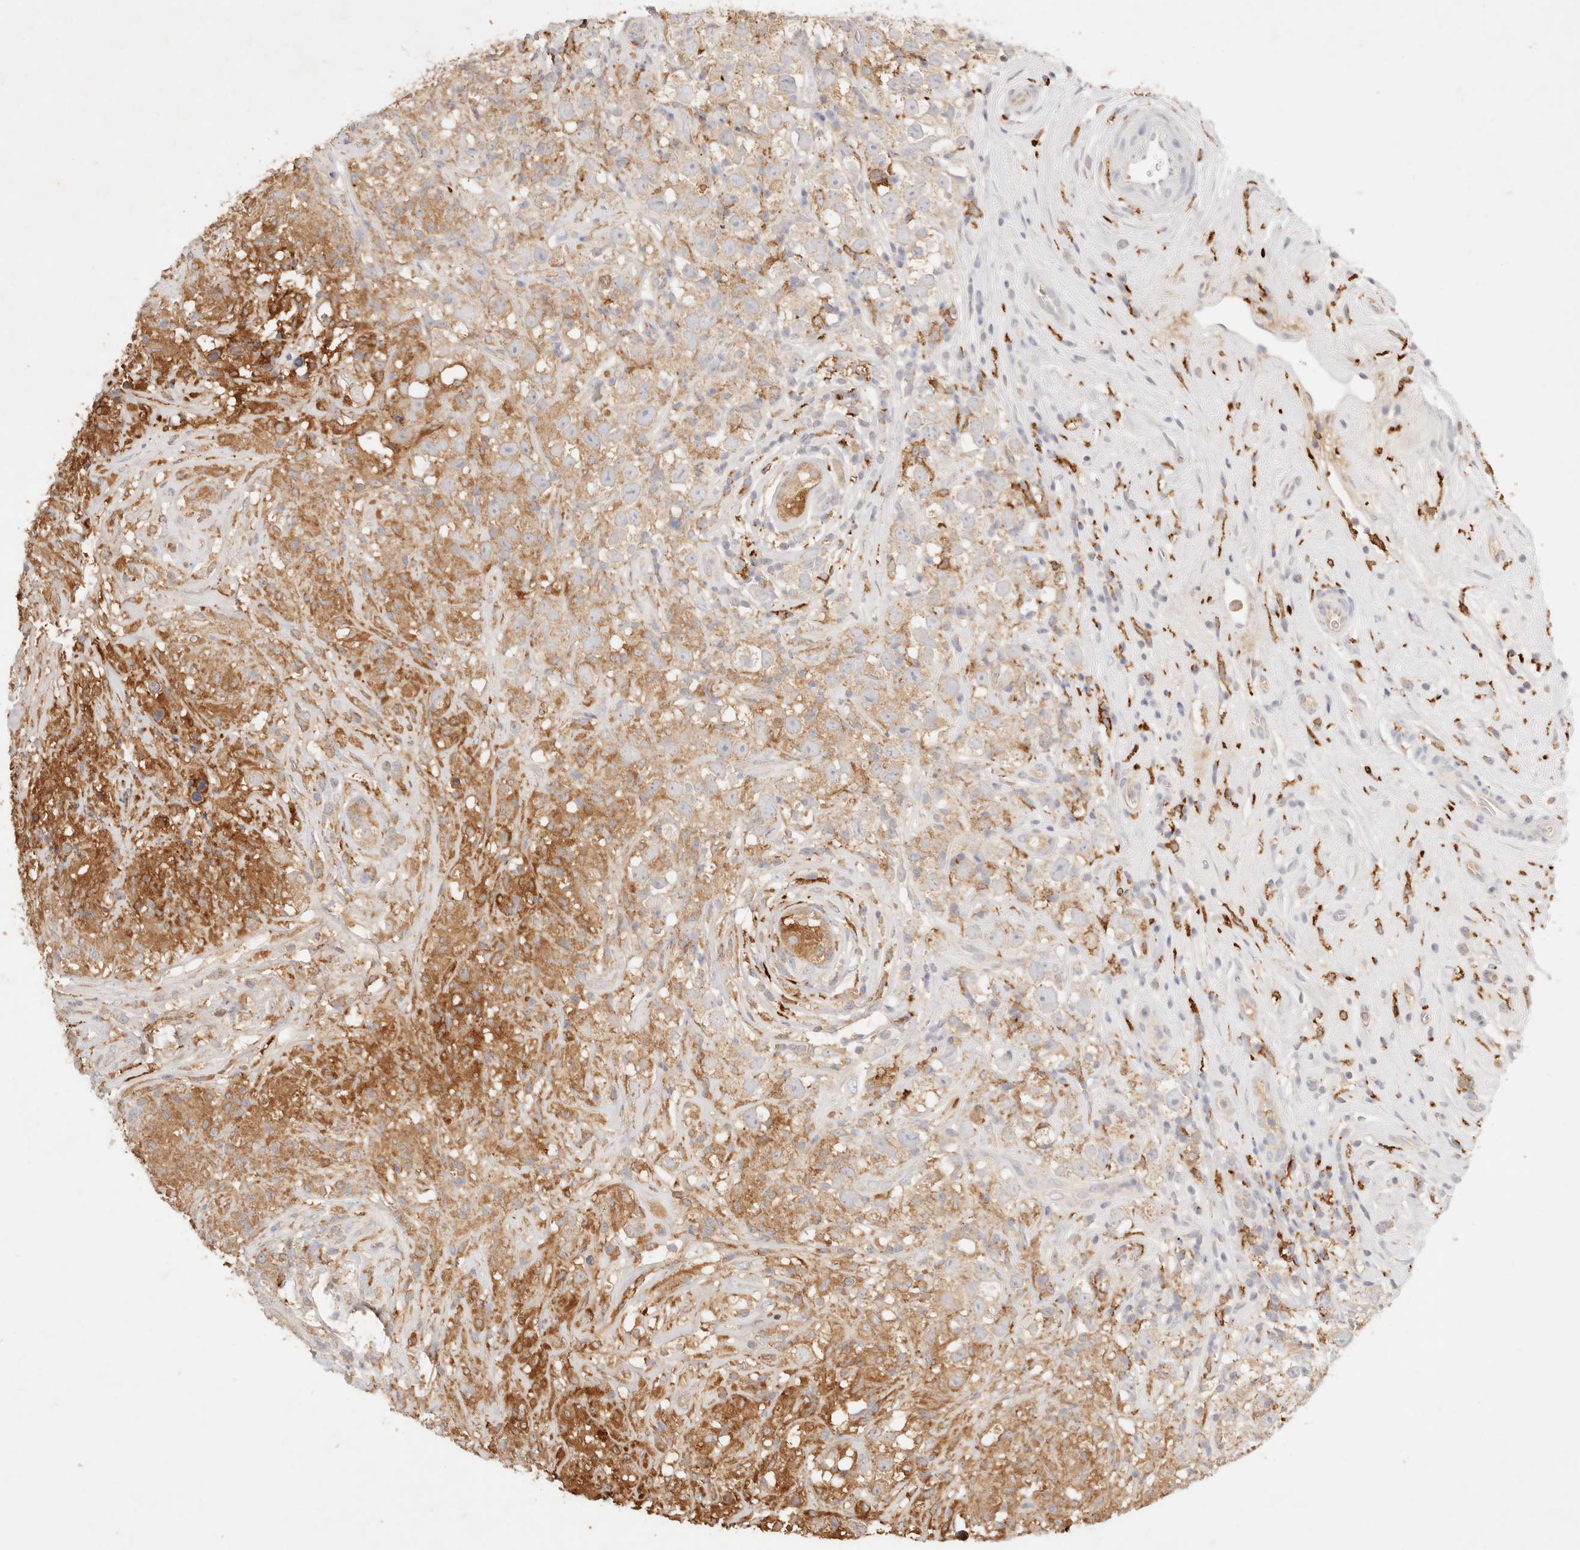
{"staining": {"intensity": "moderate", "quantity": "25%-75%", "location": "cytoplasmic/membranous"}, "tissue": "testis cancer", "cell_type": "Tumor cells", "image_type": "cancer", "snomed": [{"axis": "morphology", "description": "Seminoma, NOS"}, {"axis": "topography", "description": "Testis"}], "caption": "A micrograph of testis seminoma stained for a protein displays moderate cytoplasmic/membranous brown staining in tumor cells.", "gene": "HK2", "patient": {"sex": "male", "age": 49}}